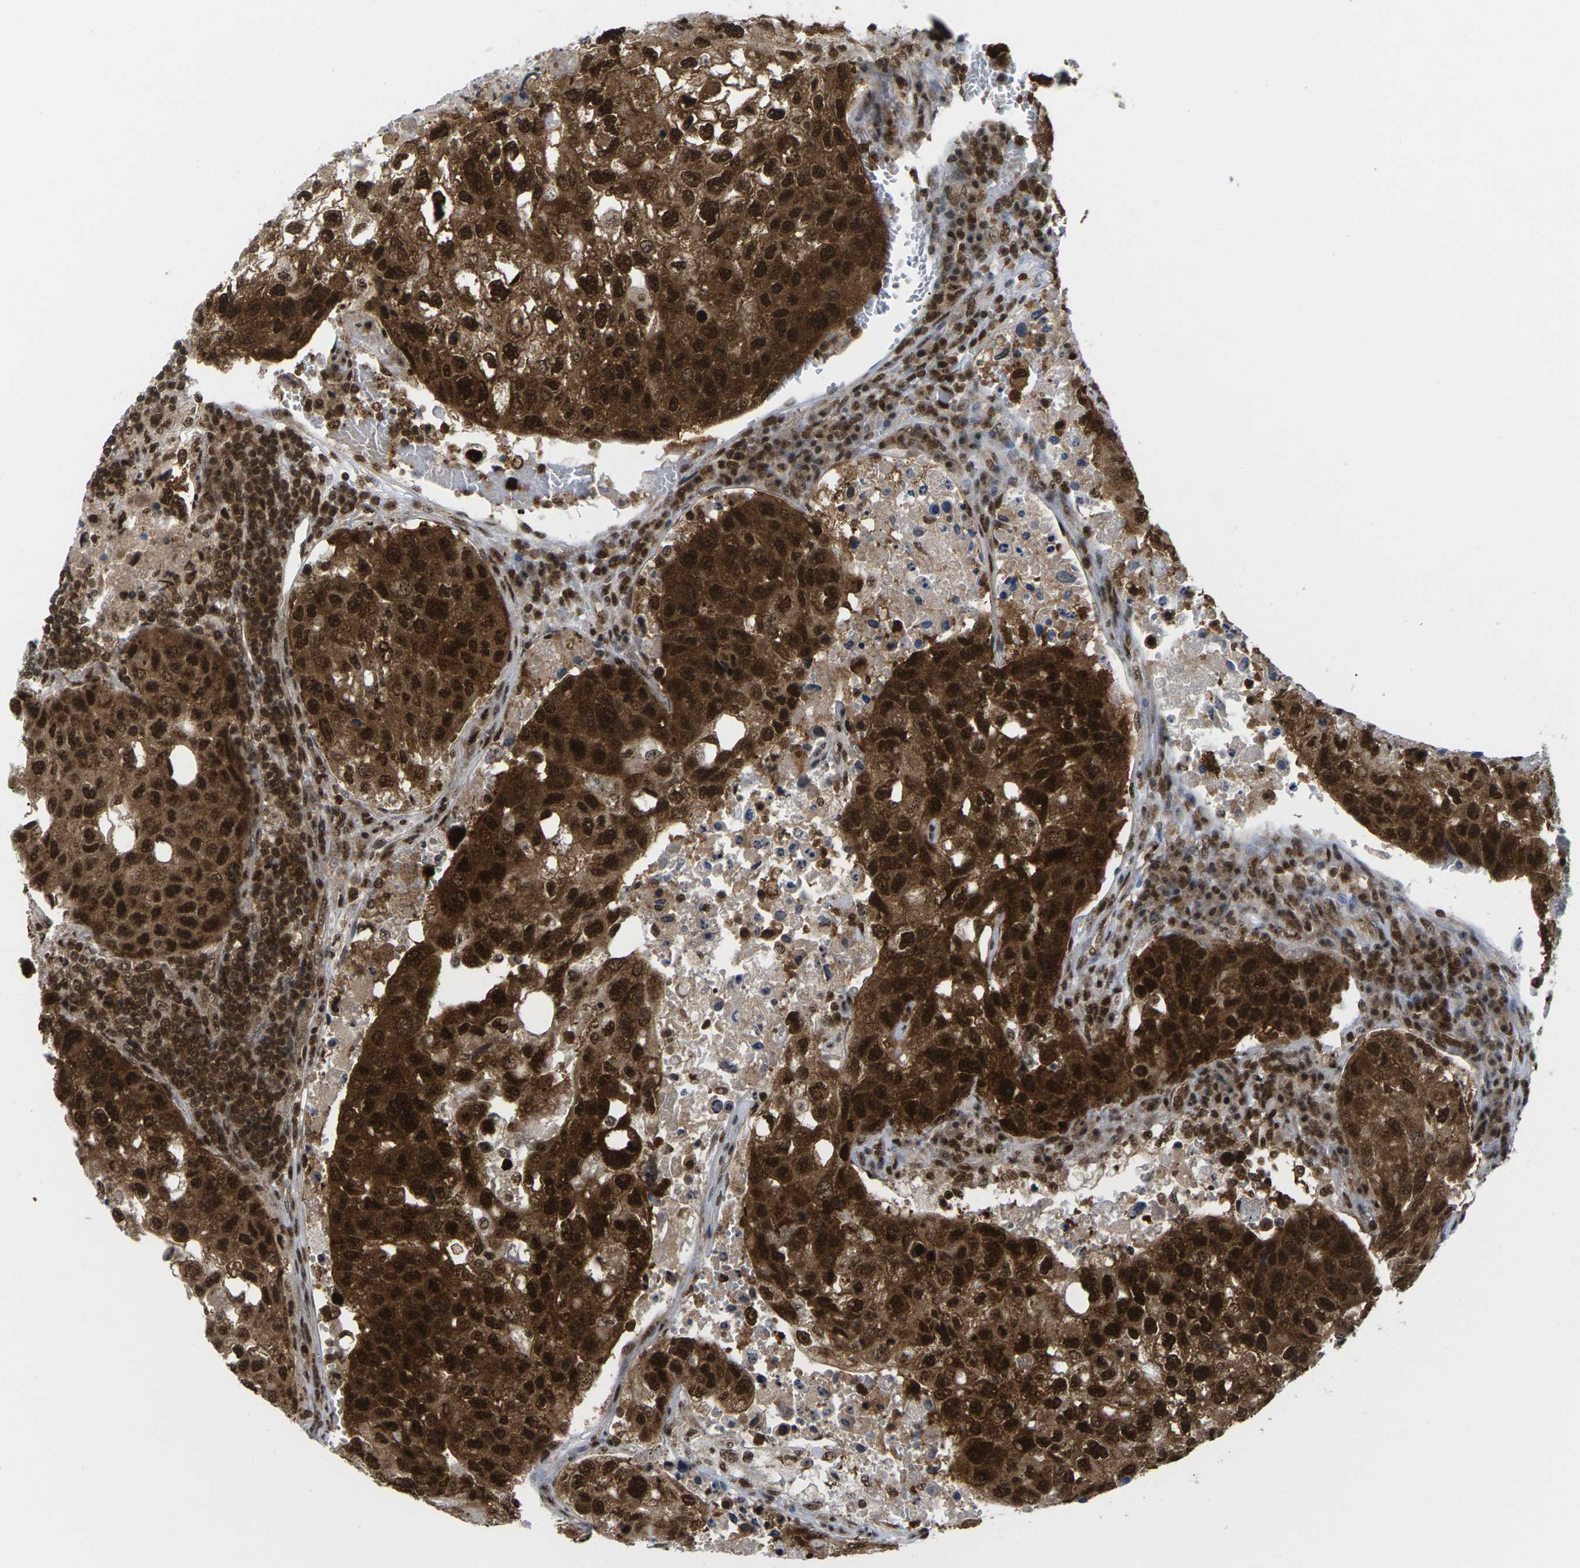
{"staining": {"intensity": "strong", "quantity": ">75%", "location": "cytoplasmic/membranous,nuclear"}, "tissue": "urothelial cancer", "cell_type": "Tumor cells", "image_type": "cancer", "snomed": [{"axis": "morphology", "description": "Urothelial carcinoma, High grade"}, {"axis": "topography", "description": "Lymph node"}, {"axis": "topography", "description": "Urinary bladder"}], "caption": "Protein staining demonstrates strong cytoplasmic/membranous and nuclear staining in approximately >75% of tumor cells in urothelial cancer. (IHC, brightfield microscopy, high magnification).", "gene": "MAGOH", "patient": {"sex": "male", "age": 51}}